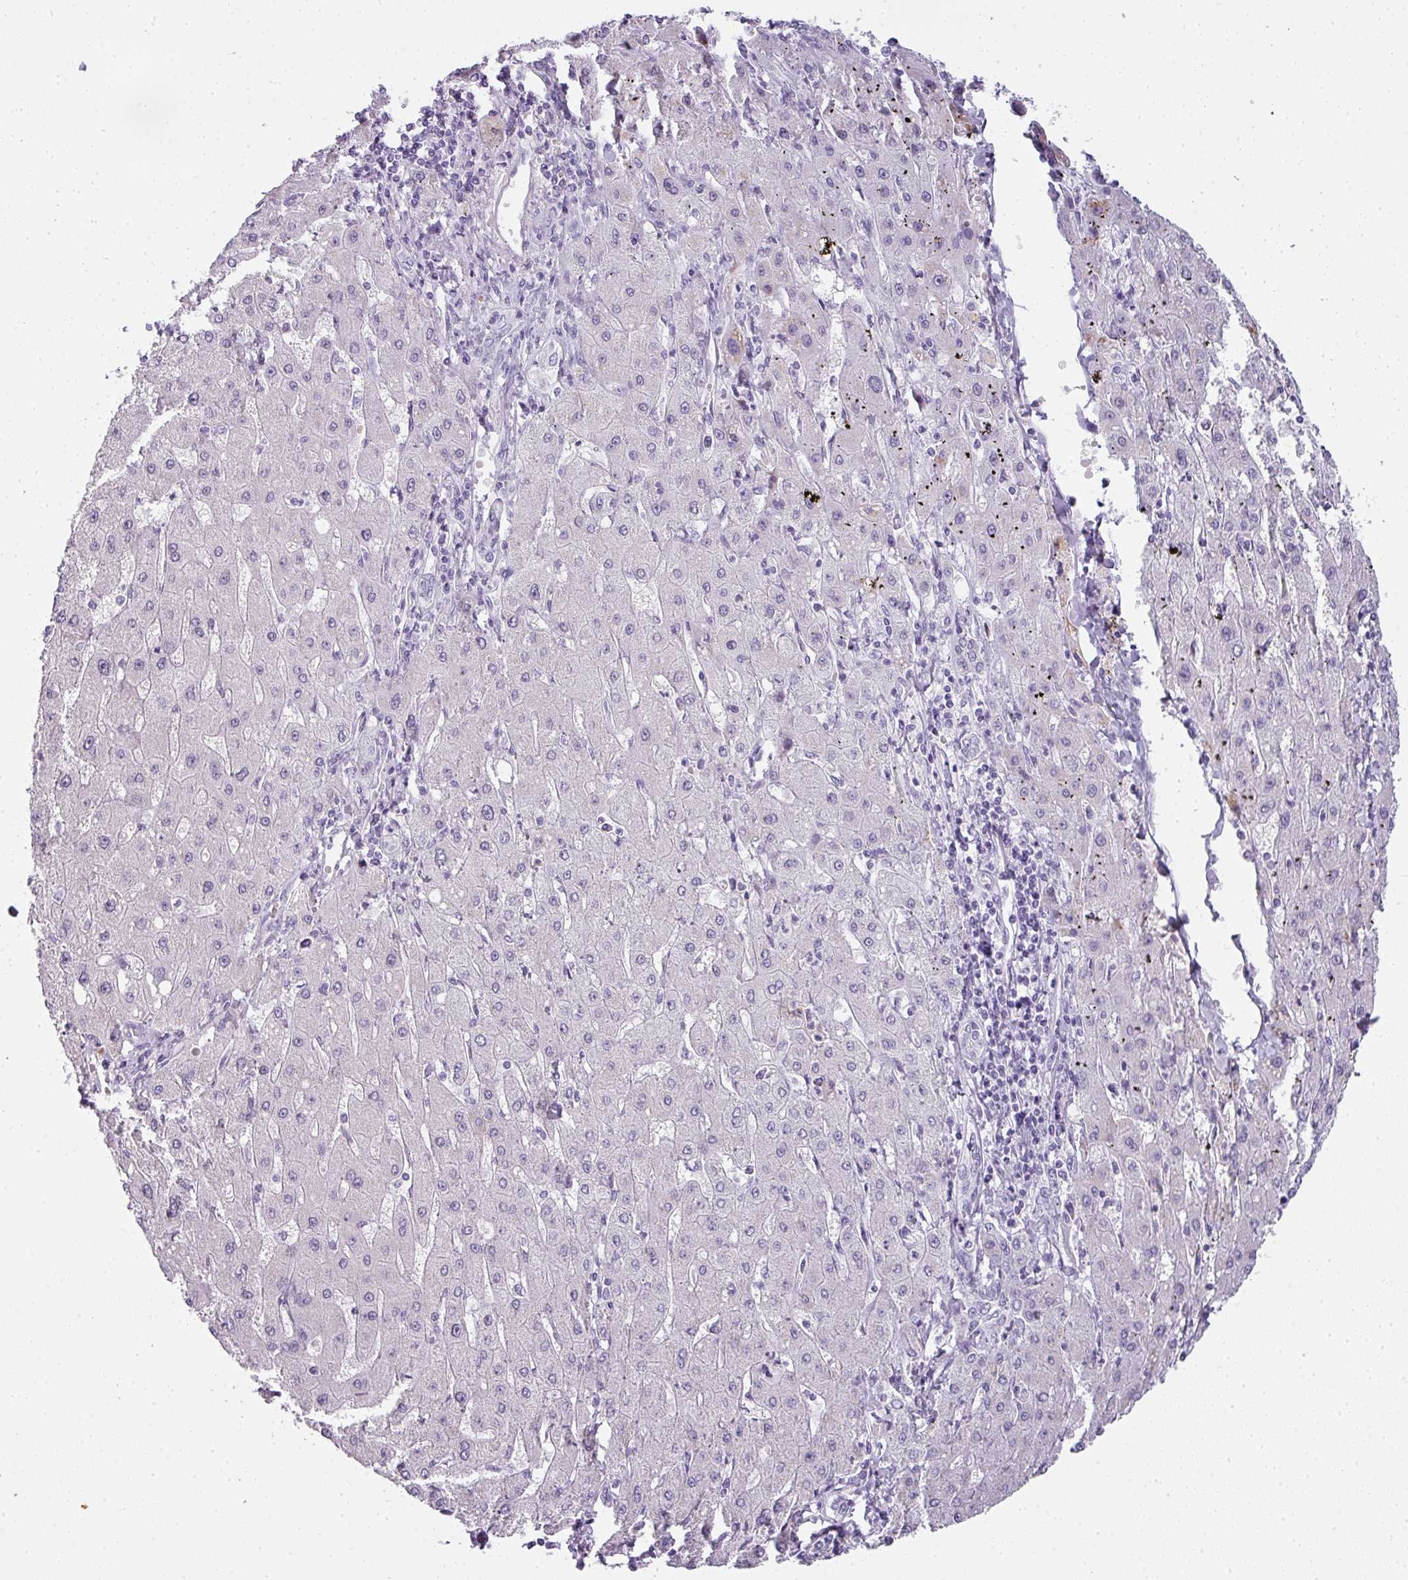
{"staining": {"intensity": "negative", "quantity": "none", "location": "none"}, "tissue": "liver cancer", "cell_type": "Tumor cells", "image_type": "cancer", "snomed": [{"axis": "morphology", "description": "Carcinoma, Hepatocellular, NOS"}, {"axis": "topography", "description": "Liver"}], "caption": "This is a image of immunohistochemistry staining of liver cancer, which shows no staining in tumor cells.", "gene": "RBMY1F", "patient": {"sex": "male", "age": 72}}